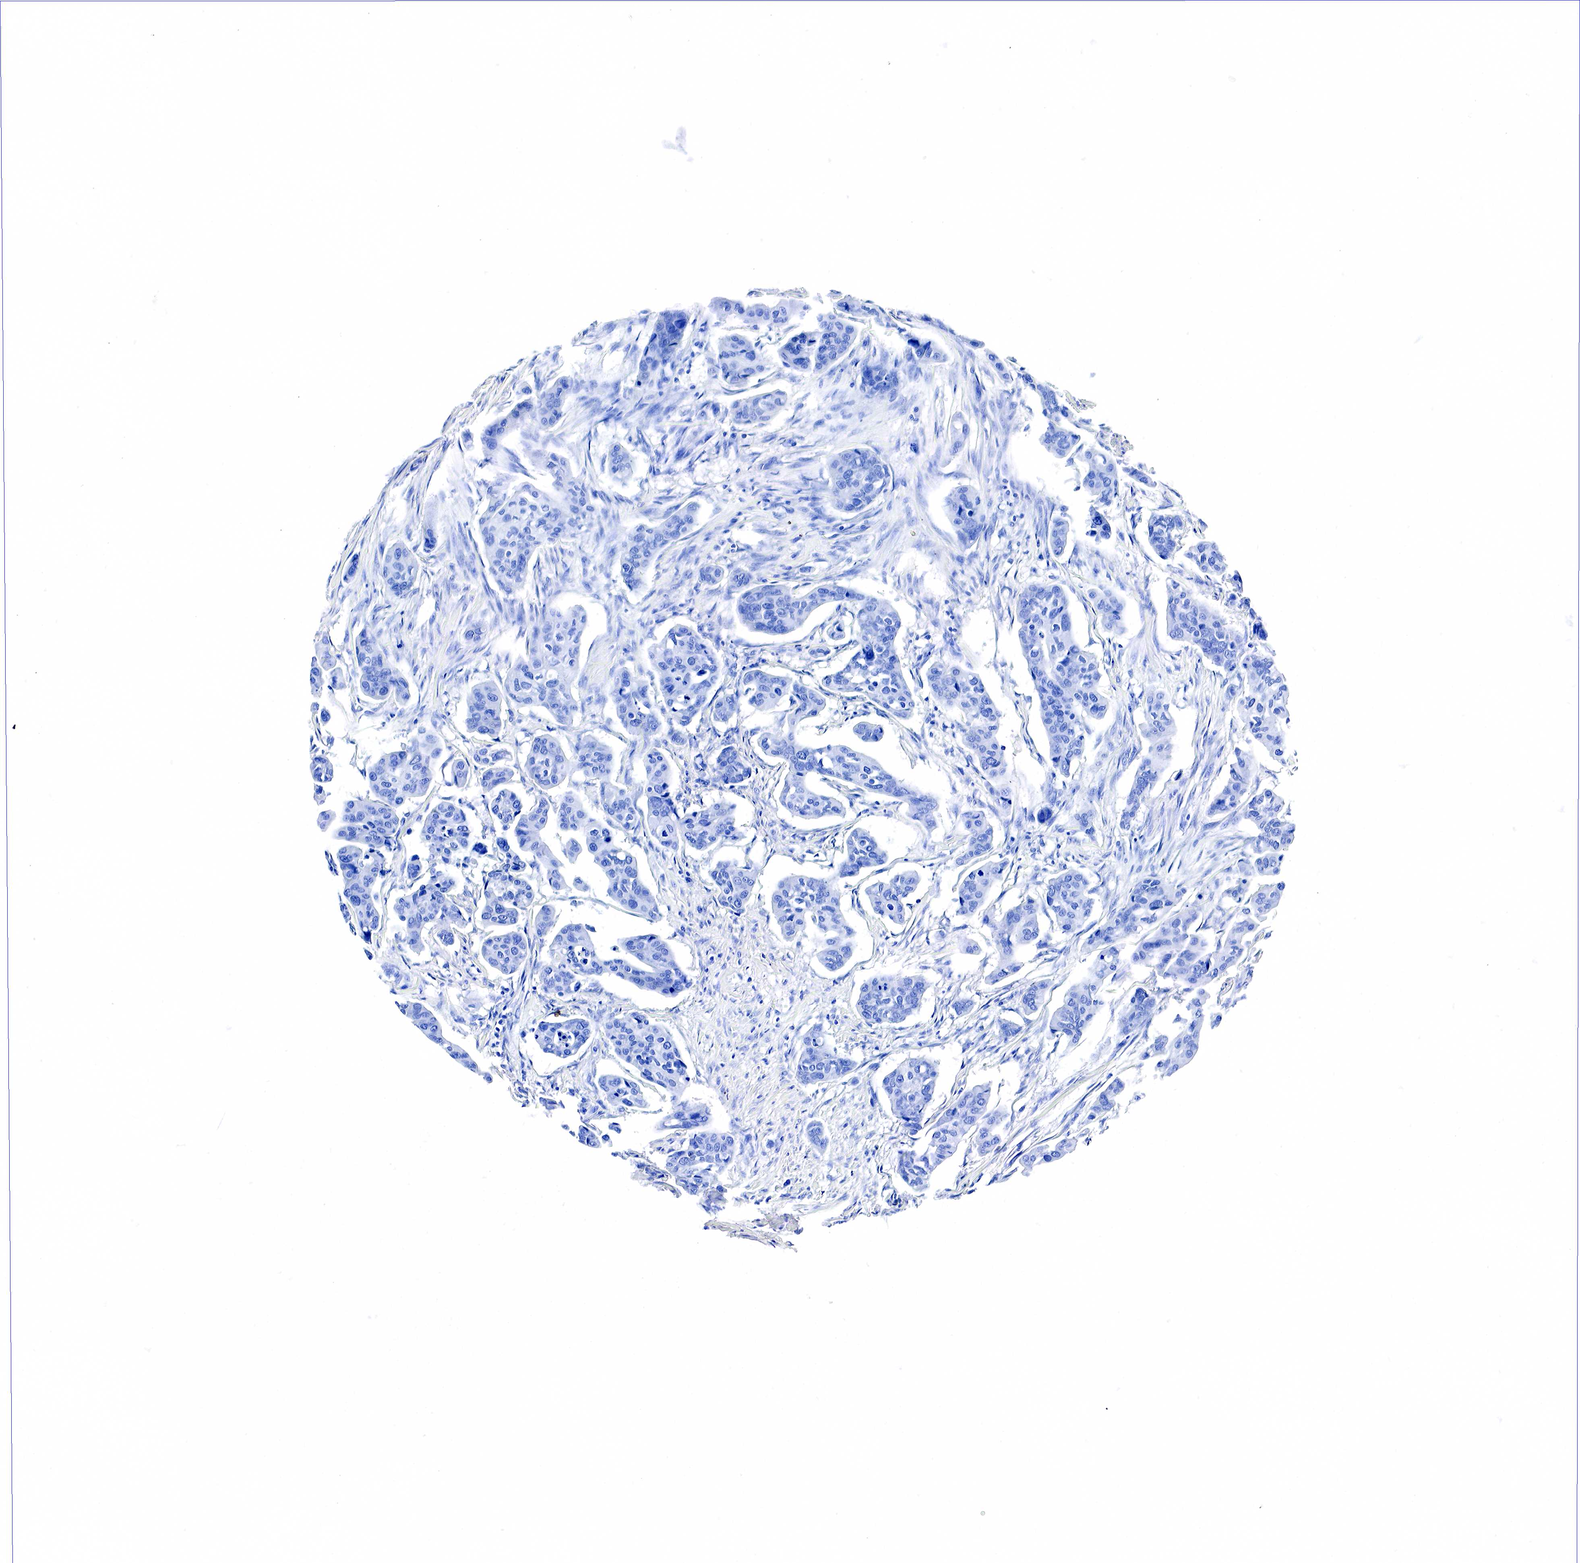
{"staining": {"intensity": "negative", "quantity": "none", "location": "none"}, "tissue": "urothelial cancer", "cell_type": "Tumor cells", "image_type": "cancer", "snomed": [{"axis": "morphology", "description": "Adenocarcinoma, NOS"}, {"axis": "topography", "description": "Urinary bladder"}], "caption": "Immunohistochemistry (IHC) of human adenocarcinoma reveals no expression in tumor cells. The staining was performed using DAB to visualize the protein expression in brown, while the nuclei were stained in blue with hematoxylin (Magnification: 20x).", "gene": "ACP3", "patient": {"sex": "male", "age": 61}}